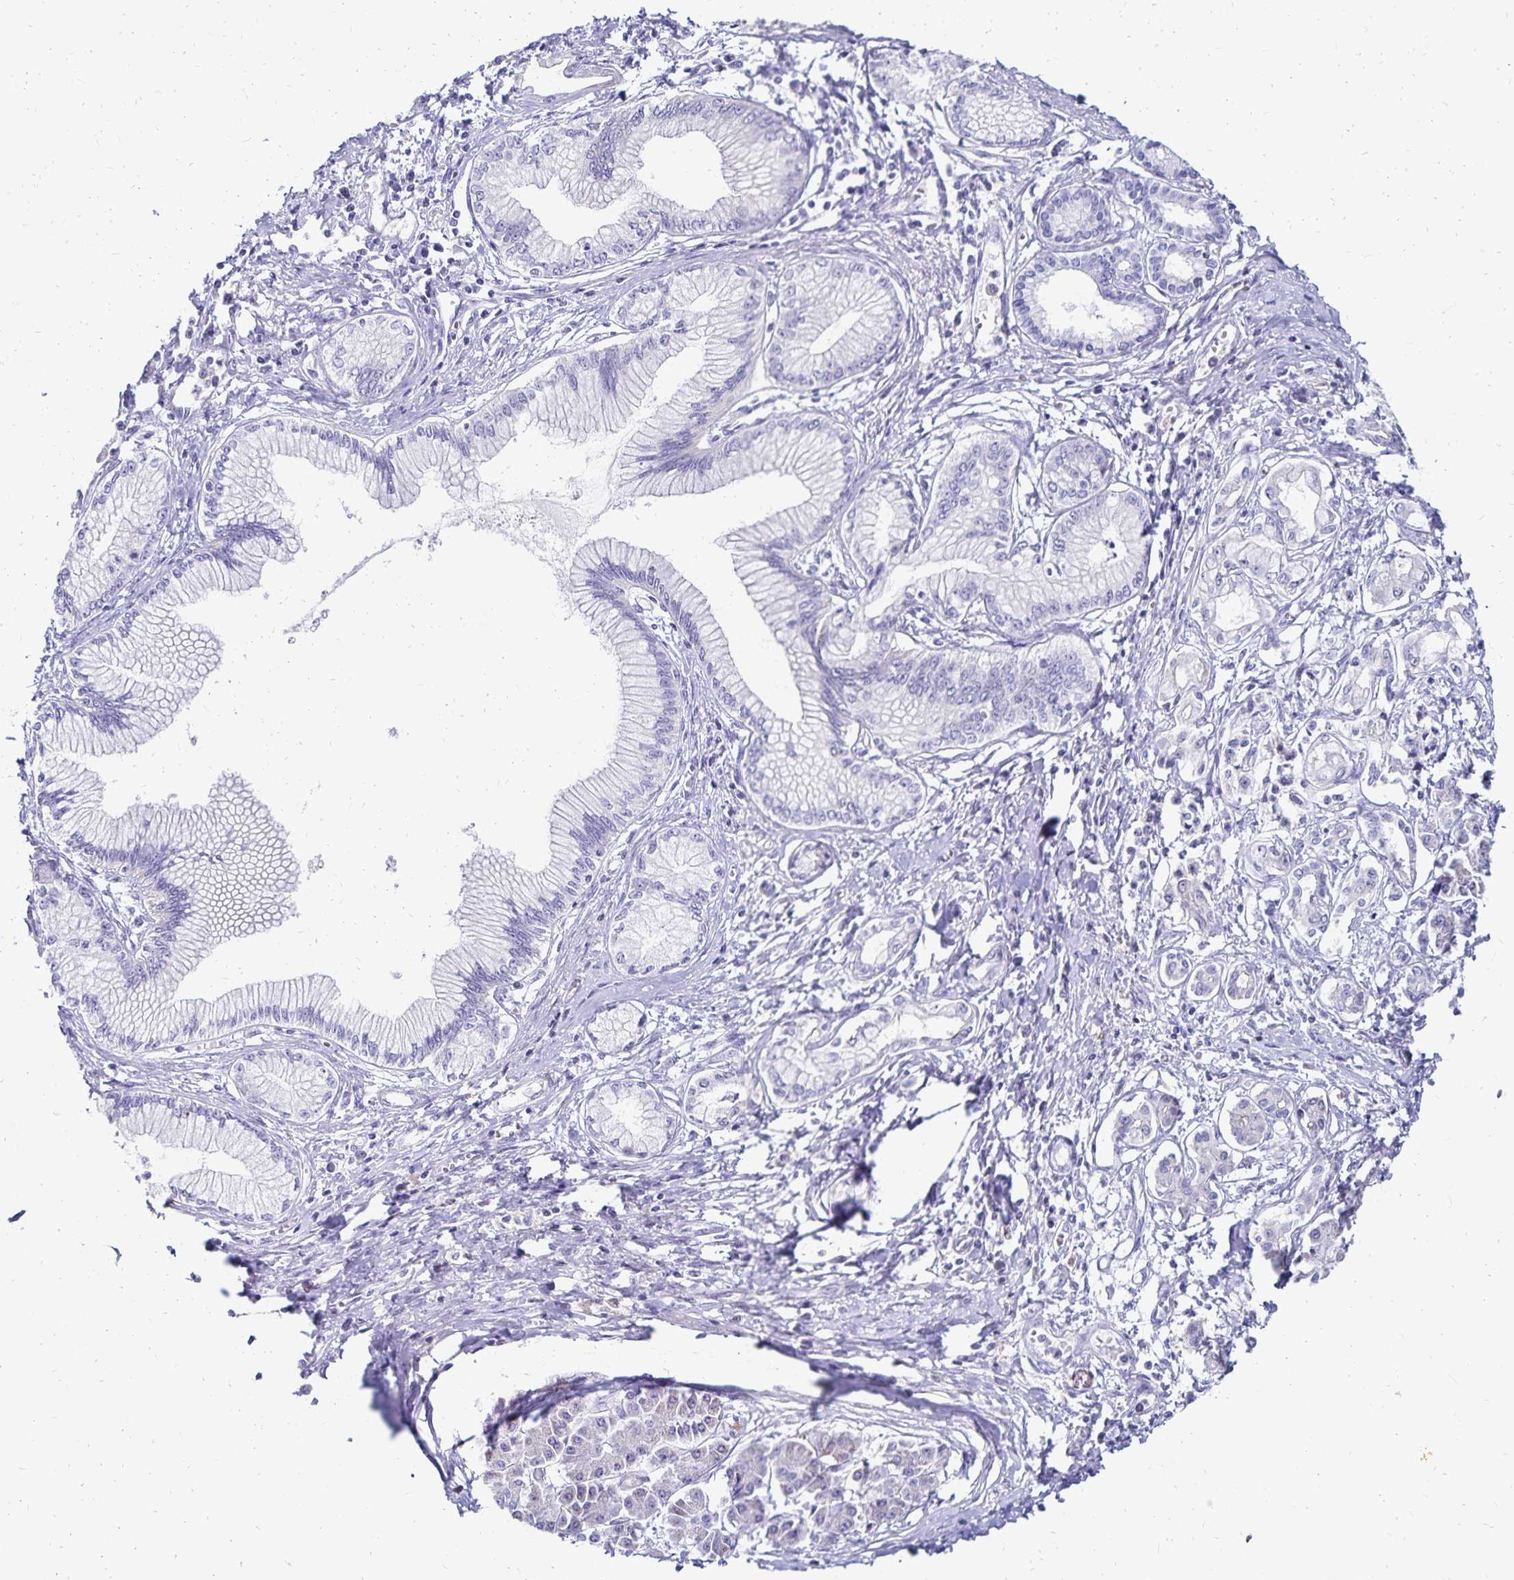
{"staining": {"intensity": "negative", "quantity": "none", "location": "none"}, "tissue": "pancreatic cancer", "cell_type": "Tumor cells", "image_type": "cancer", "snomed": [{"axis": "morphology", "description": "Adenocarcinoma, NOS"}, {"axis": "topography", "description": "Pancreas"}], "caption": "IHC image of neoplastic tissue: adenocarcinoma (pancreatic) stained with DAB displays no significant protein staining in tumor cells.", "gene": "NECAP1", "patient": {"sex": "female", "age": 68}}